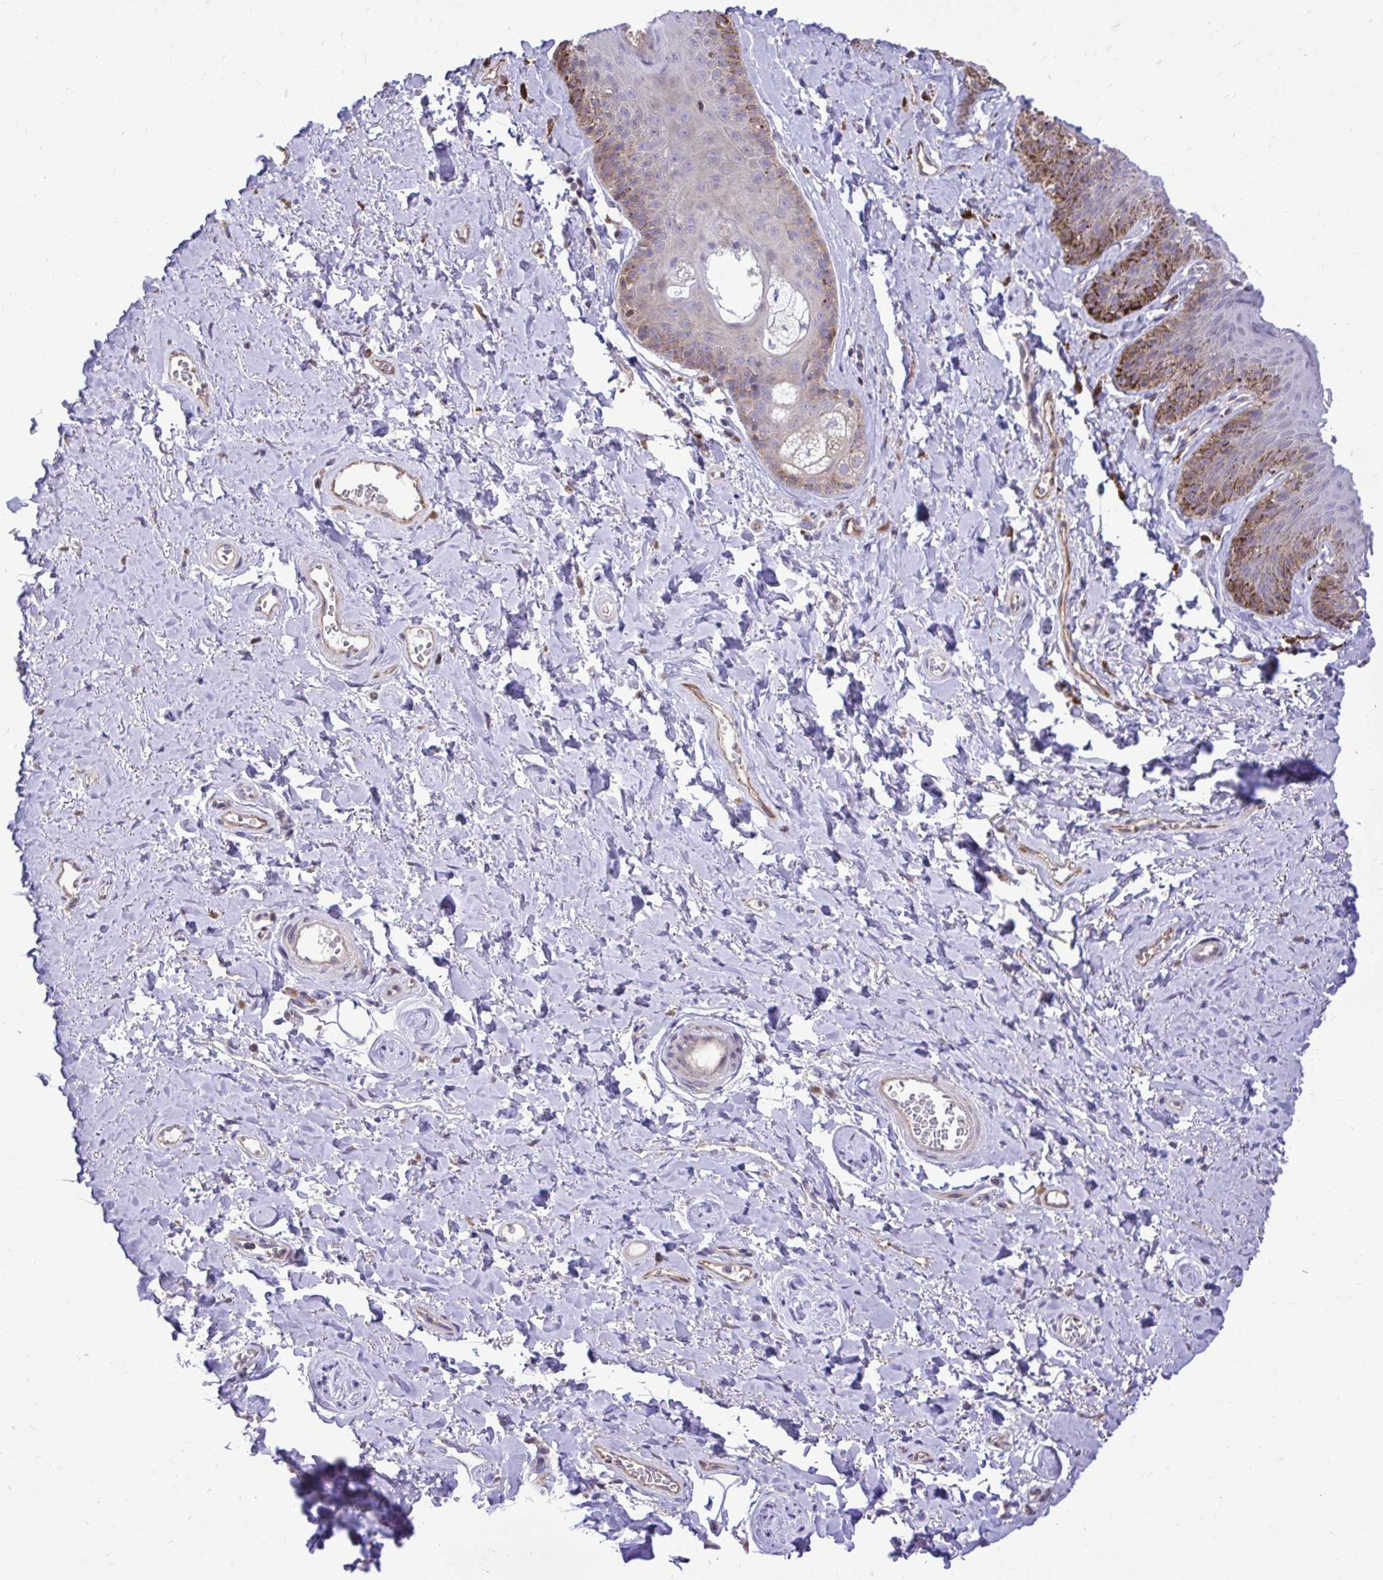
{"staining": {"intensity": "weak", "quantity": "25%-75%", "location": "cytoplasmic/membranous"}, "tissue": "skin", "cell_type": "Epidermal cells", "image_type": "normal", "snomed": [{"axis": "morphology", "description": "Normal tissue, NOS"}, {"axis": "topography", "description": "Vulva"}, {"axis": "topography", "description": "Peripheral nerve tissue"}], "caption": "Immunohistochemistry (DAB (3,3'-diaminobenzidine)) staining of normal human skin shows weak cytoplasmic/membranous protein staining in about 25%-75% of epidermal cells.", "gene": "METTL9", "patient": {"sex": "female", "age": 66}}